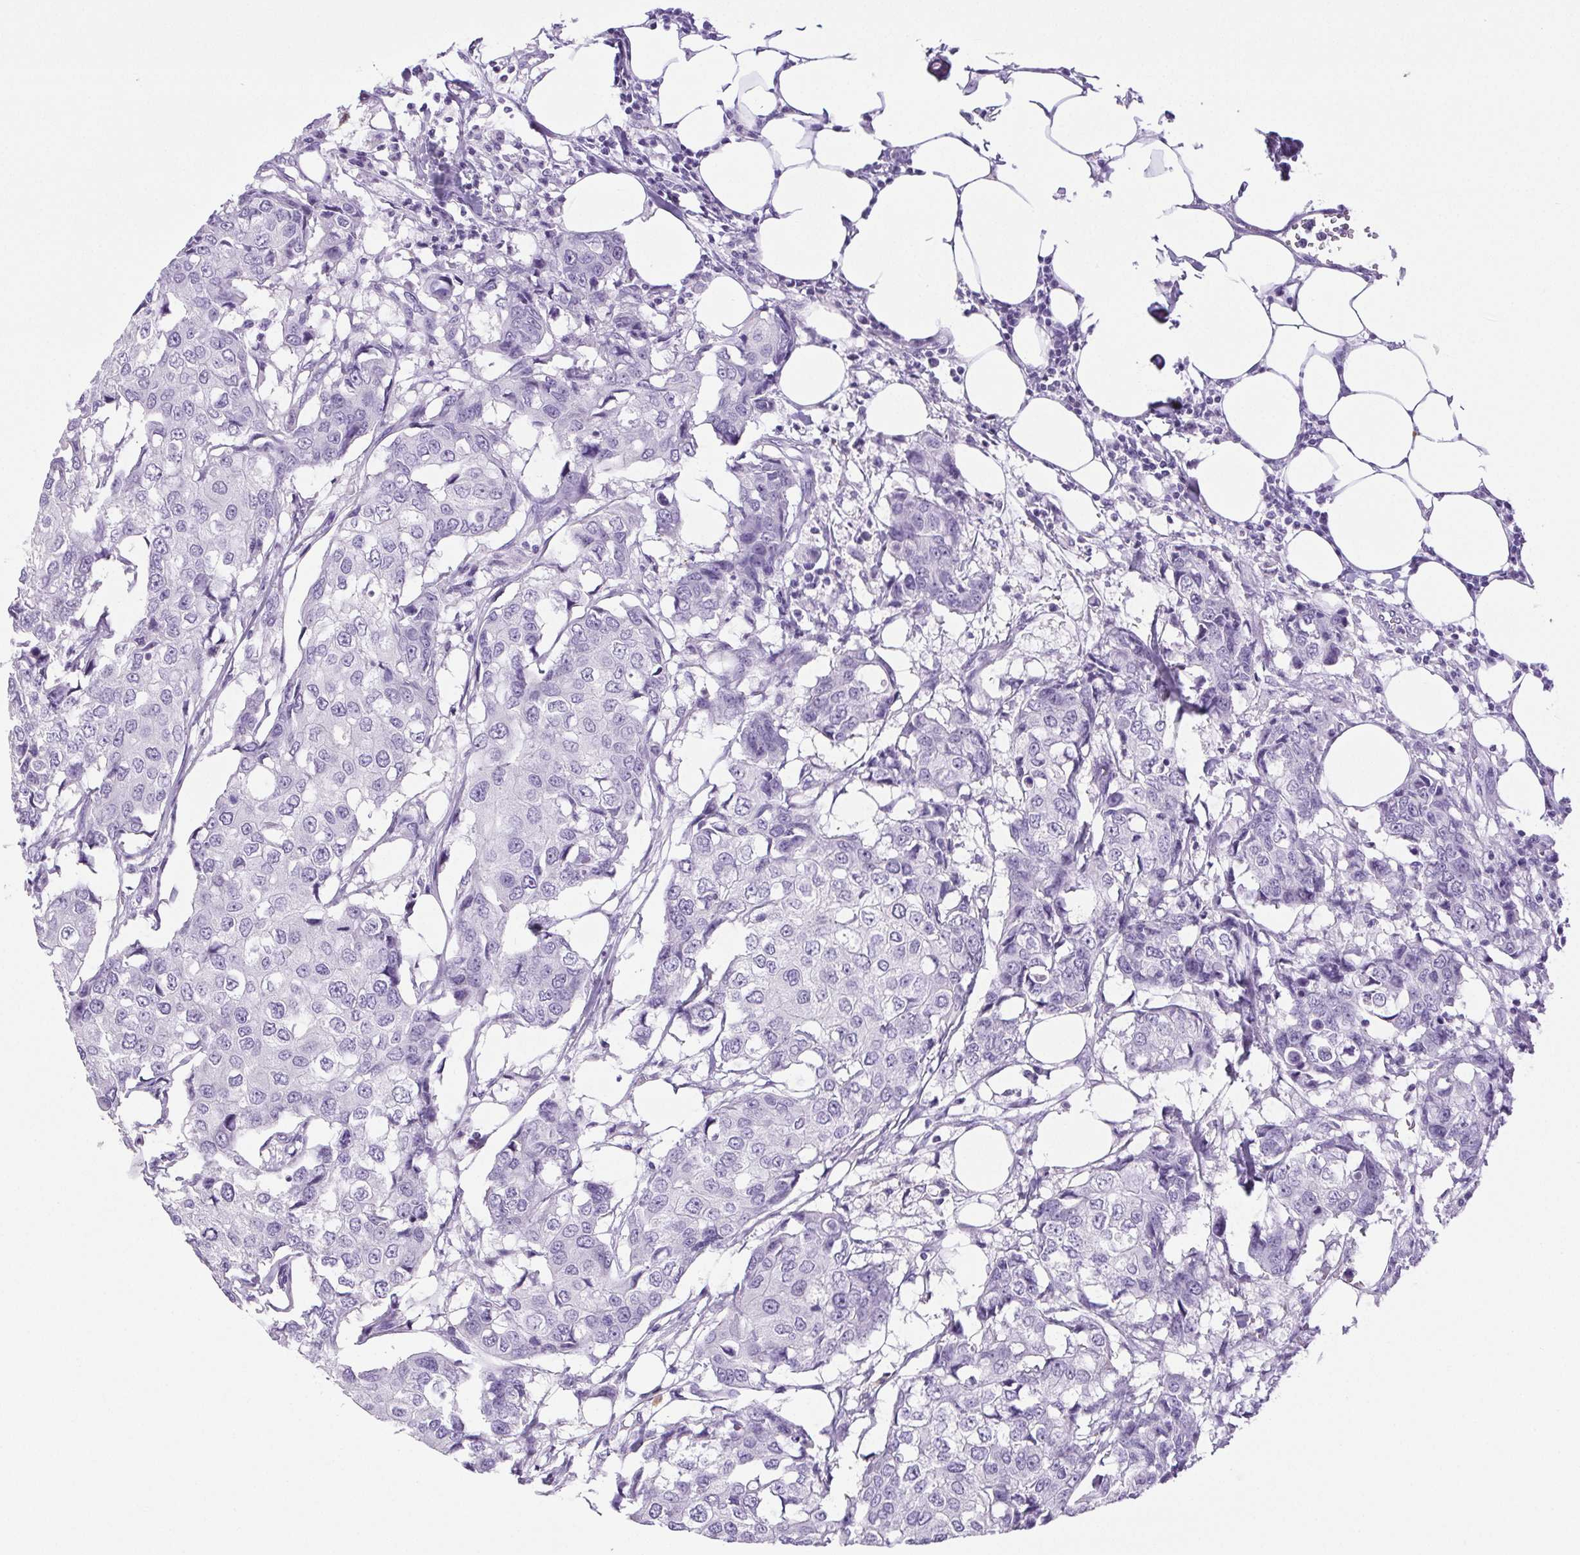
{"staining": {"intensity": "negative", "quantity": "none", "location": "none"}, "tissue": "breast cancer", "cell_type": "Tumor cells", "image_type": "cancer", "snomed": [{"axis": "morphology", "description": "Duct carcinoma"}, {"axis": "topography", "description": "Breast"}], "caption": "Immunohistochemistry image of human intraductal carcinoma (breast) stained for a protein (brown), which shows no expression in tumor cells. (DAB (3,3'-diaminobenzidine) IHC visualized using brightfield microscopy, high magnification).", "gene": "PAPPA2", "patient": {"sex": "female", "age": 27}}